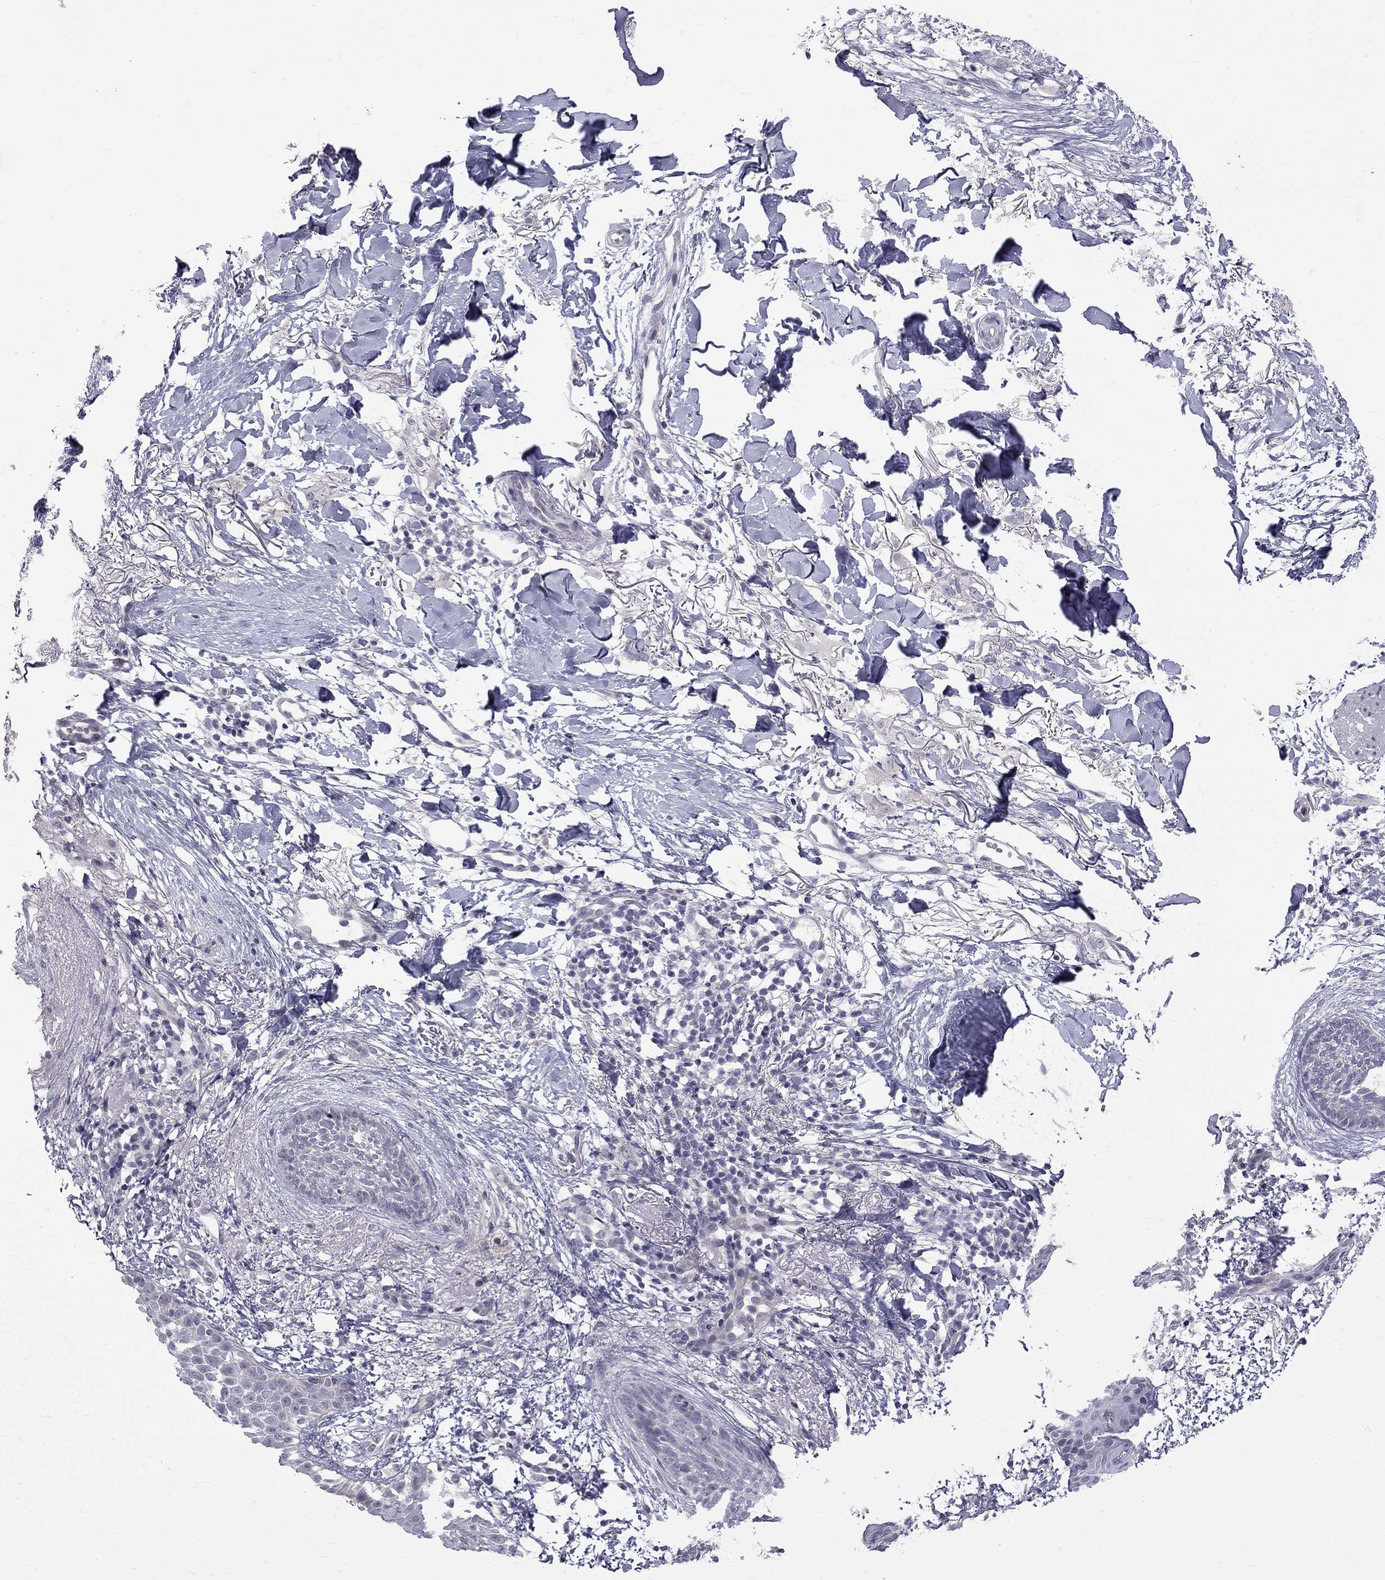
{"staining": {"intensity": "negative", "quantity": "none", "location": "none"}, "tissue": "skin cancer", "cell_type": "Tumor cells", "image_type": "cancer", "snomed": [{"axis": "morphology", "description": "Normal tissue, NOS"}, {"axis": "morphology", "description": "Basal cell carcinoma"}, {"axis": "topography", "description": "Skin"}], "caption": "An IHC micrograph of skin cancer is shown. There is no staining in tumor cells of skin cancer. The staining was performed using DAB to visualize the protein expression in brown, while the nuclei were stained in blue with hematoxylin (Magnification: 20x).", "gene": "RTL9", "patient": {"sex": "male", "age": 84}}